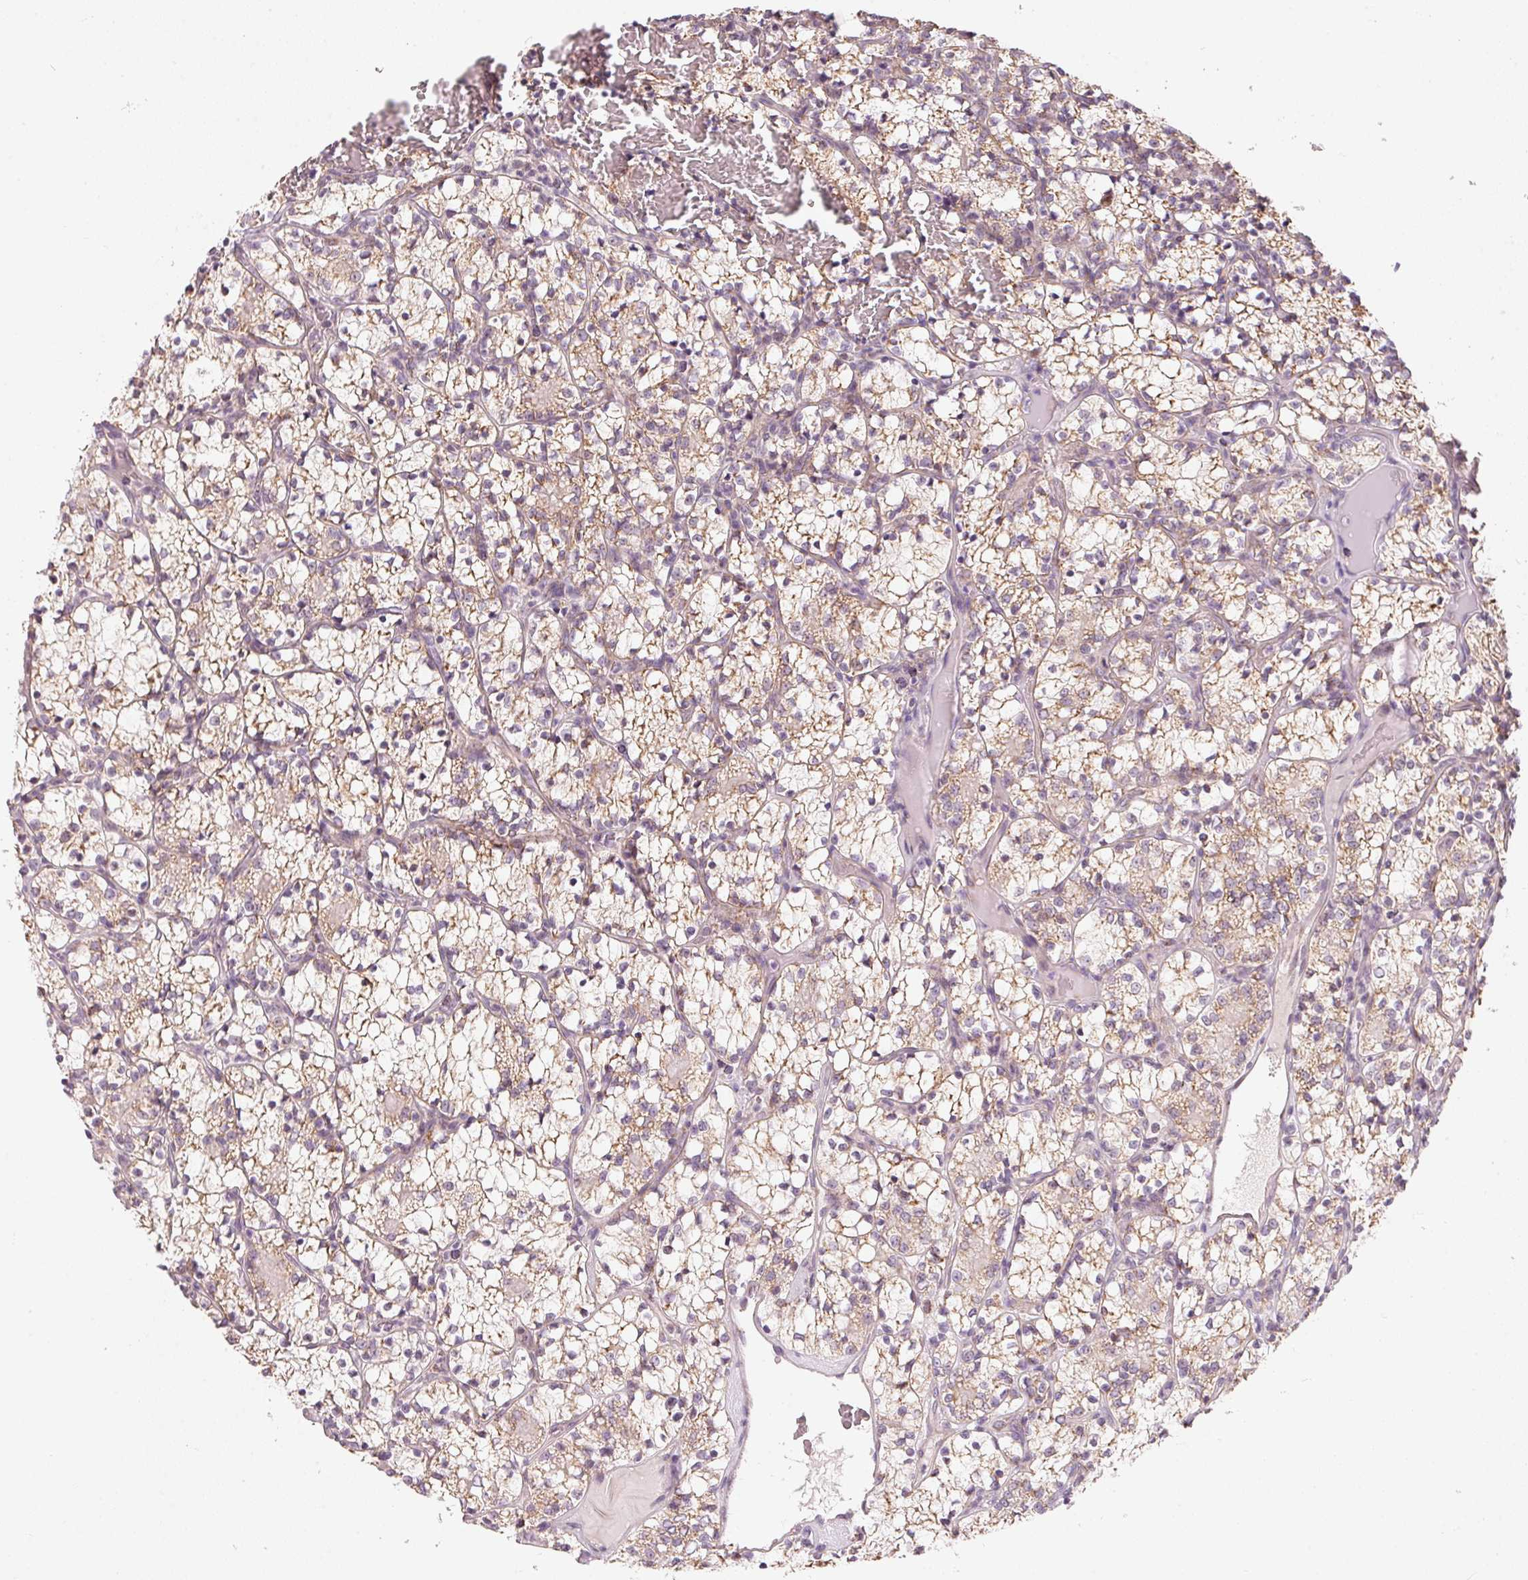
{"staining": {"intensity": "weak", "quantity": ">75%", "location": "cytoplasmic/membranous"}, "tissue": "renal cancer", "cell_type": "Tumor cells", "image_type": "cancer", "snomed": [{"axis": "morphology", "description": "Adenocarcinoma, NOS"}, {"axis": "topography", "description": "Kidney"}], "caption": "Immunohistochemical staining of renal cancer shows low levels of weak cytoplasmic/membranous expression in about >75% of tumor cells. Nuclei are stained in blue.", "gene": "COQ7", "patient": {"sex": "female", "age": 69}}